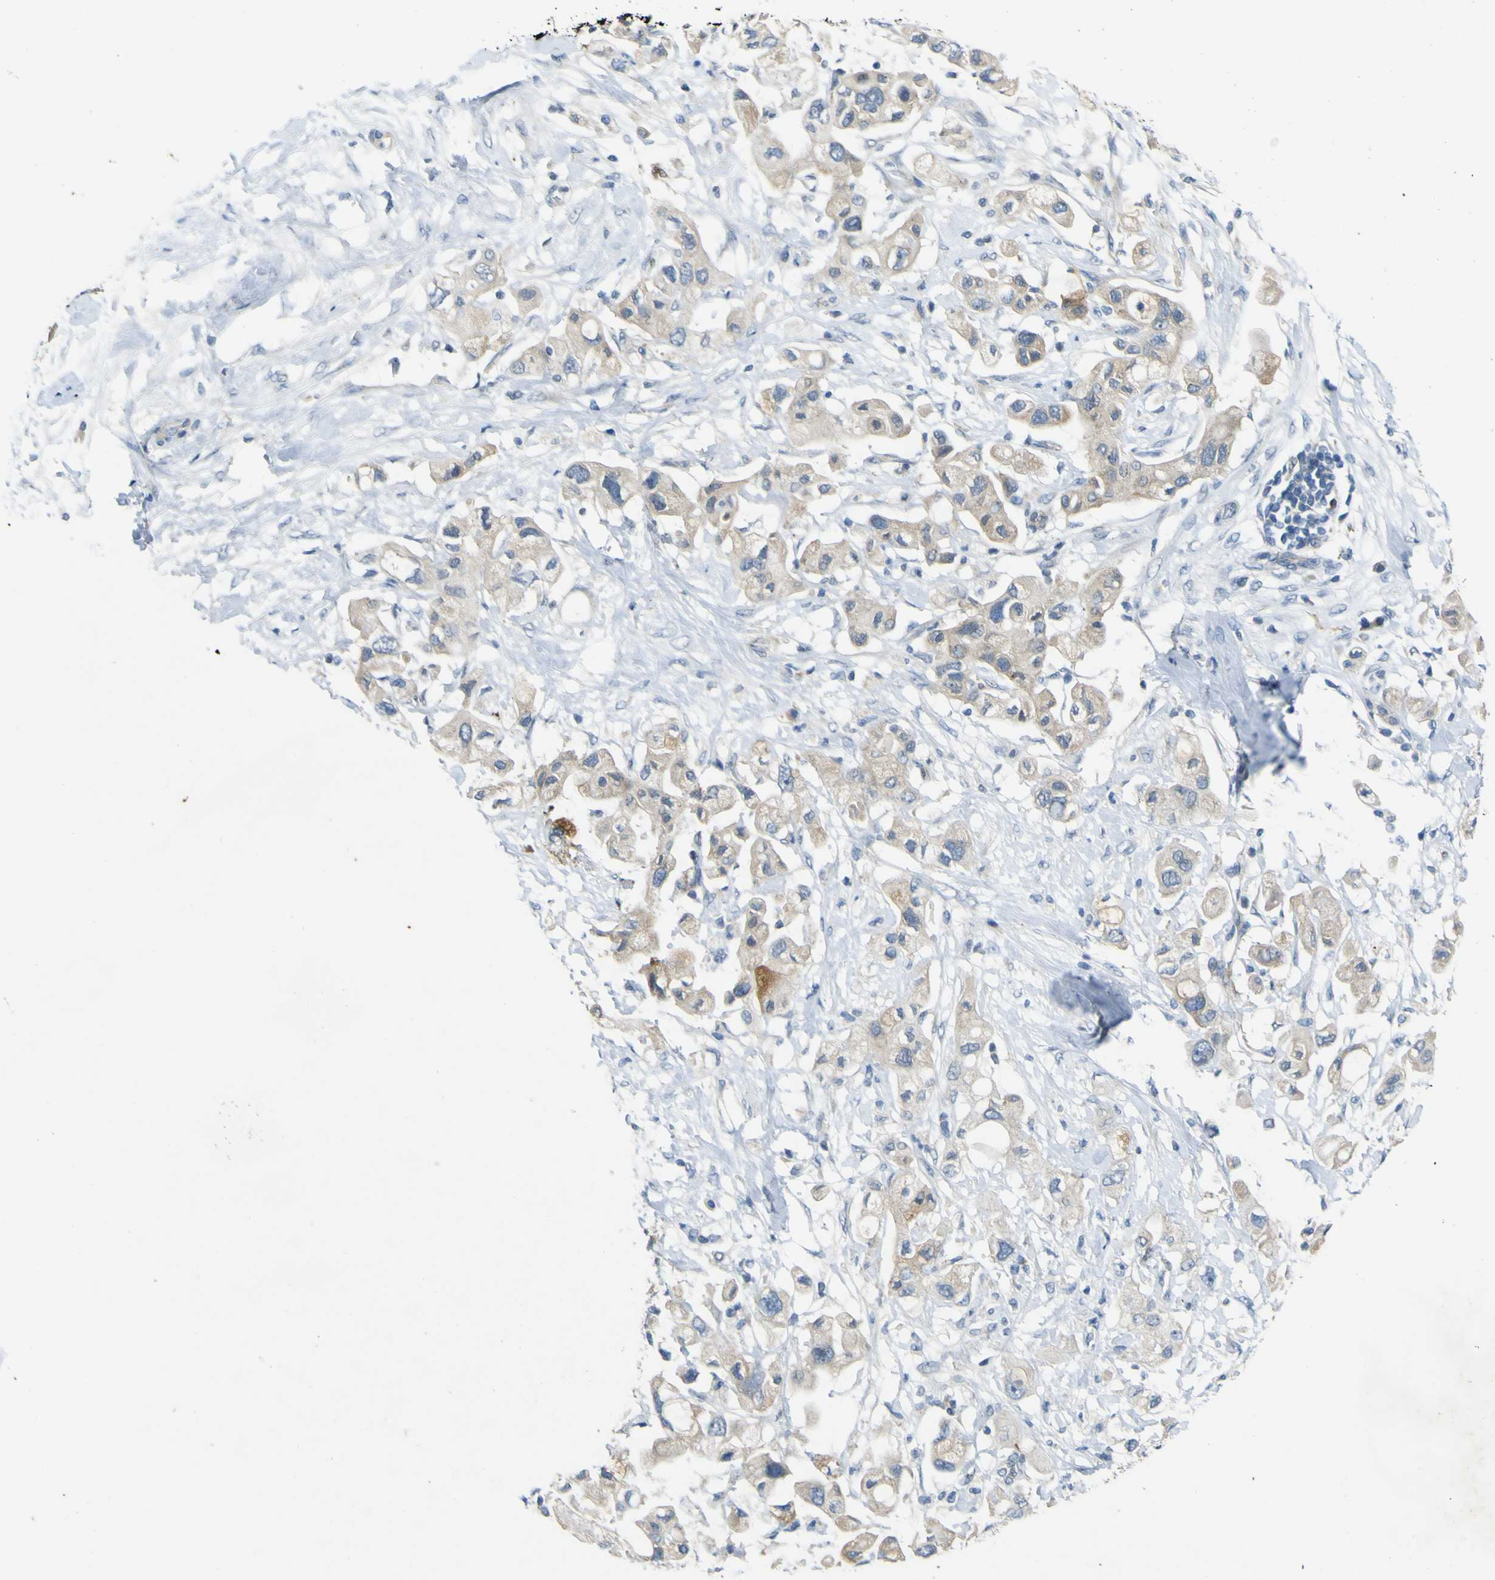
{"staining": {"intensity": "weak", "quantity": ">75%", "location": "cytoplasmic/membranous"}, "tissue": "pancreatic cancer", "cell_type": "Tumor cells", "image_type": "cancer", "snomed": [{"axis": "morphology", "description": "Adenocarcinoma, NOS"}, {"axis": "topography", "description": "Pancreas"}], "caption": "The immunohistochemical stain highlights weak cytoplasmic/membranous staining in tumor cells of pancreatic adenocarcinoma tissue.", "gene": "LDLR", "patient": {"sex": "female", "age": 56}}